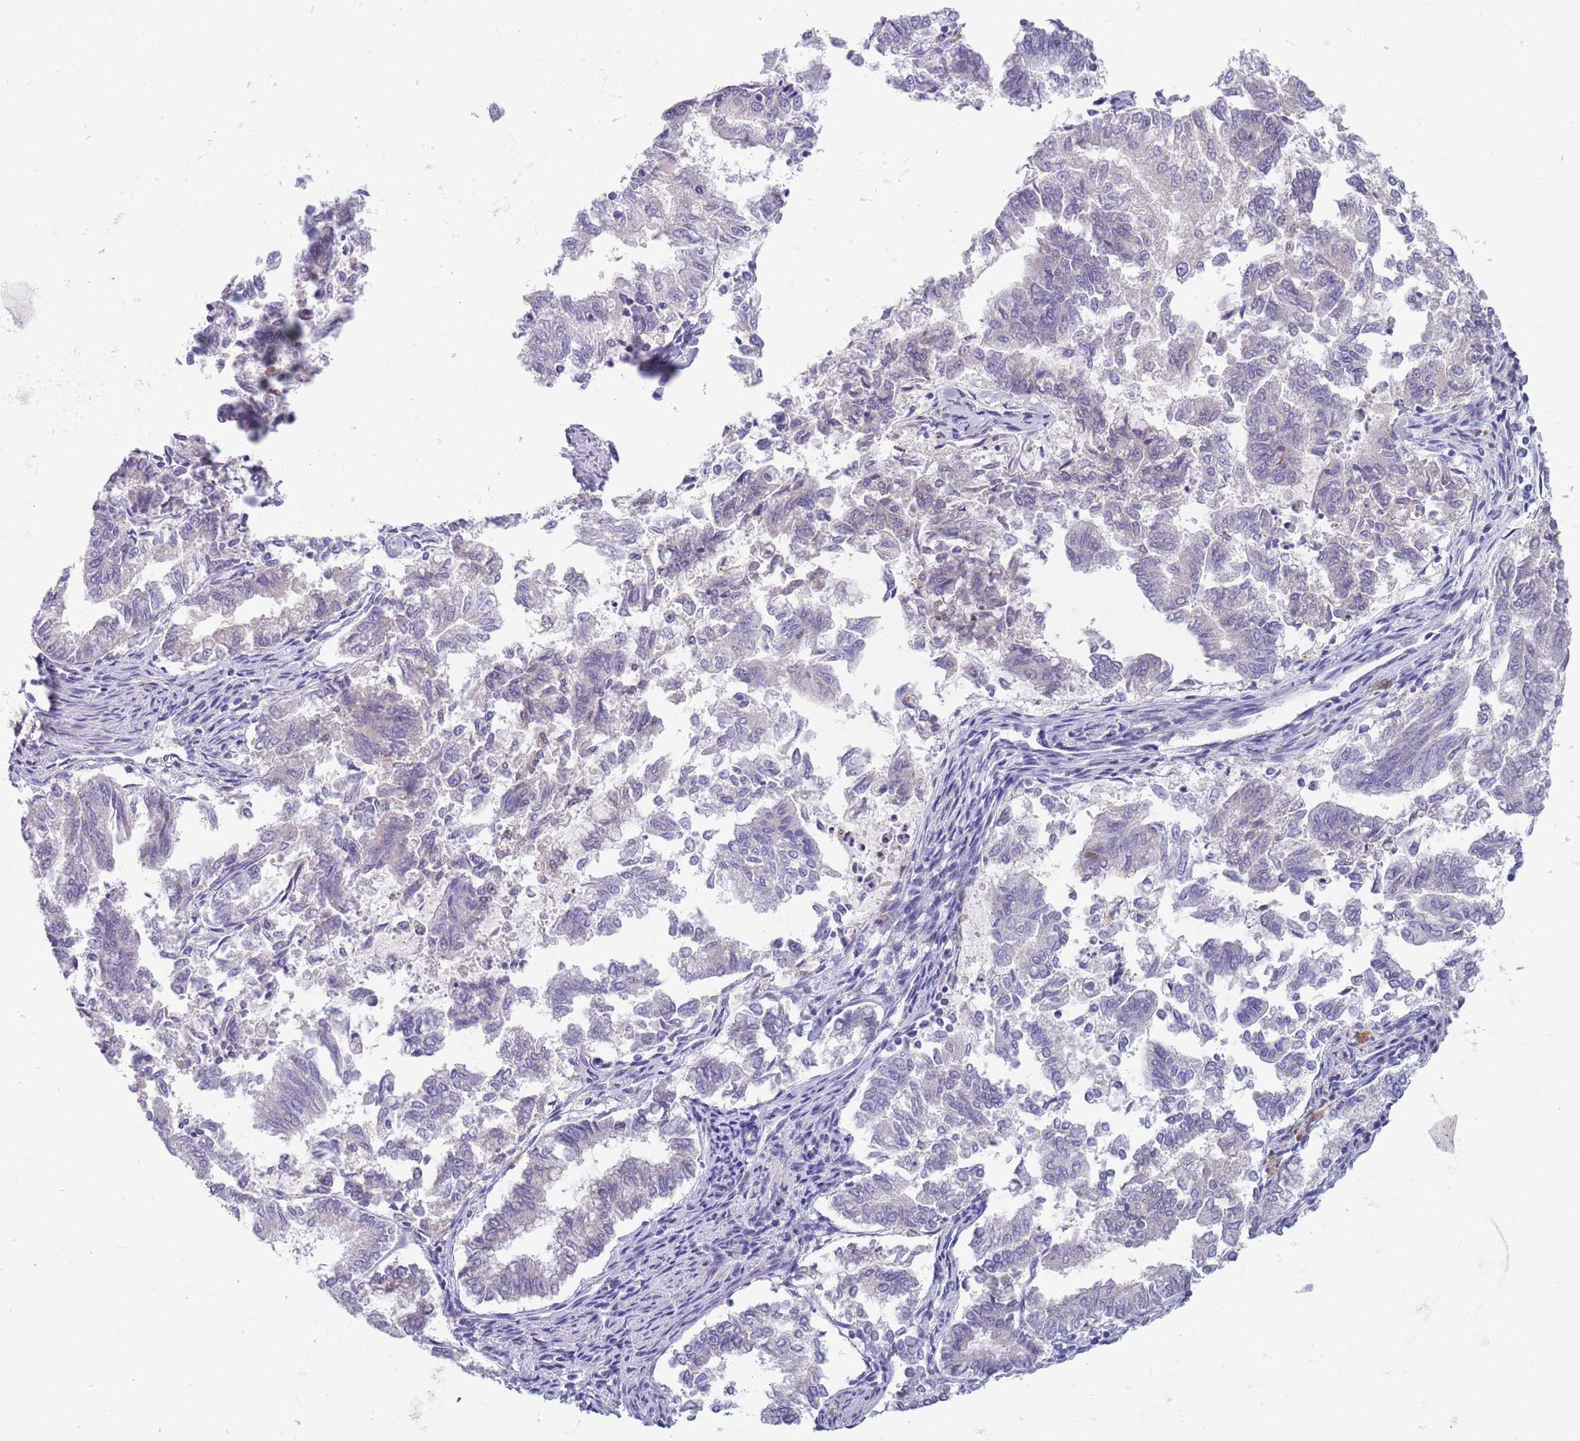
{"staining": {"intensity": "negative", "quantity": "none", "location": "none"}, "tissue": "endometrial cancer", "cell_type": "Tumor cells", "image_type": "cancer", "snomed": [{"axis": "morphology", "description": "Adenocarcinoma, NOS"}, {"axis": "topography", "description": "Endometrium"}], "caption": "A photomicrograph of human adenocarcinoma (endometrial) is negative for staining in tumor cells.", "gene": "DDHD1", "patient": {"sex": "female", "age": 79}}